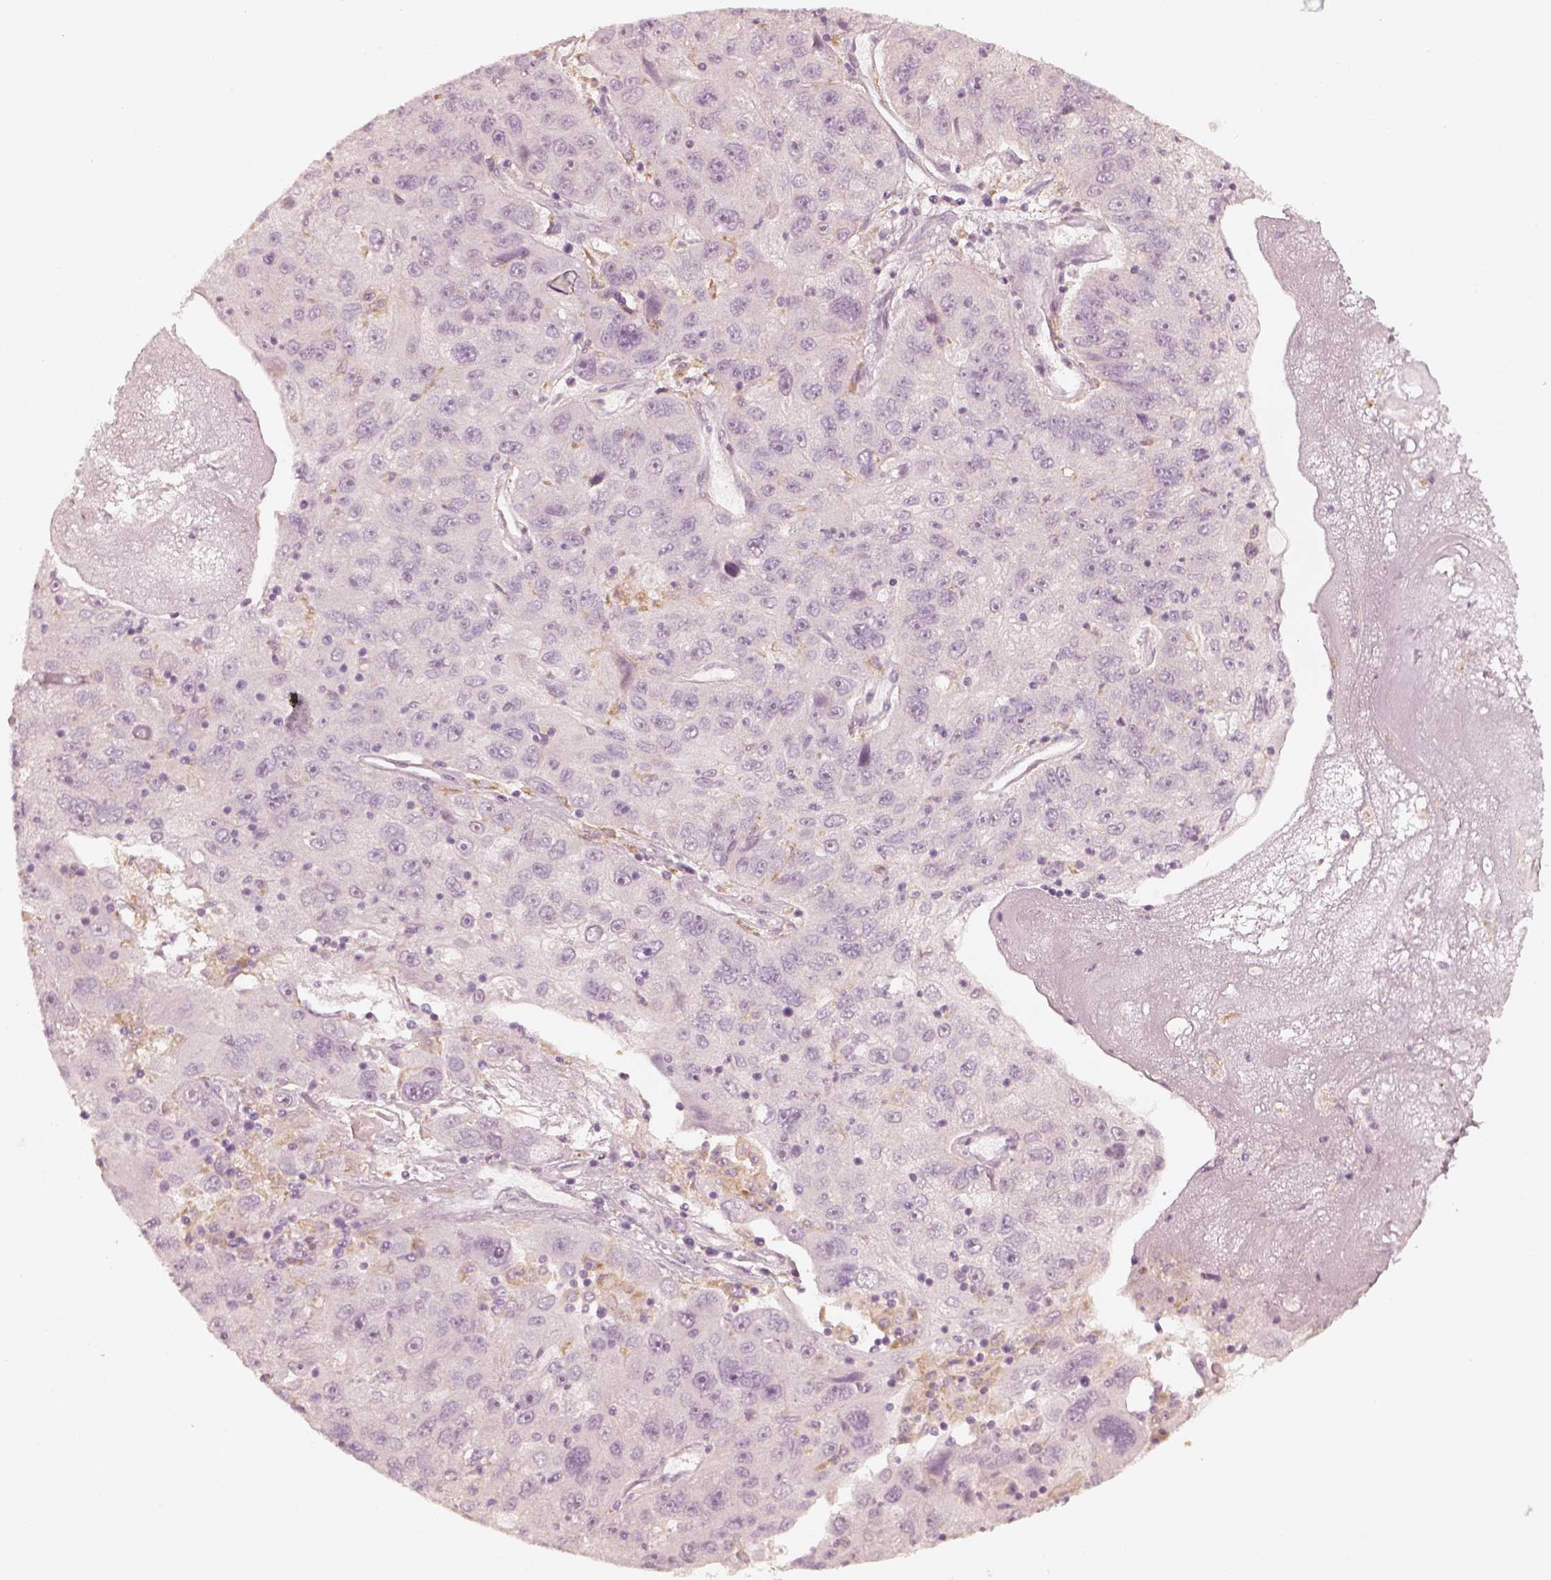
{"staining": {"intensity": "negative", "quantity": "none", "location": "none"}, "tissue": "stomach cancer", "cell_type": "Tumor cells", "image_type": "cancer", "snomed": [{"axis": "morphology", "description": "Adenocarcinoma, NOS"}, {"axis": "topography", "description": "Stomach"}], "caption": "Immunohistochemistry photomicrograph of stomach cancer stained for a protein (brown), which demonstrates no positivity in tumor cells.", "gene": "FMNL2", "patient": {"sex": "male", "age": 56}}